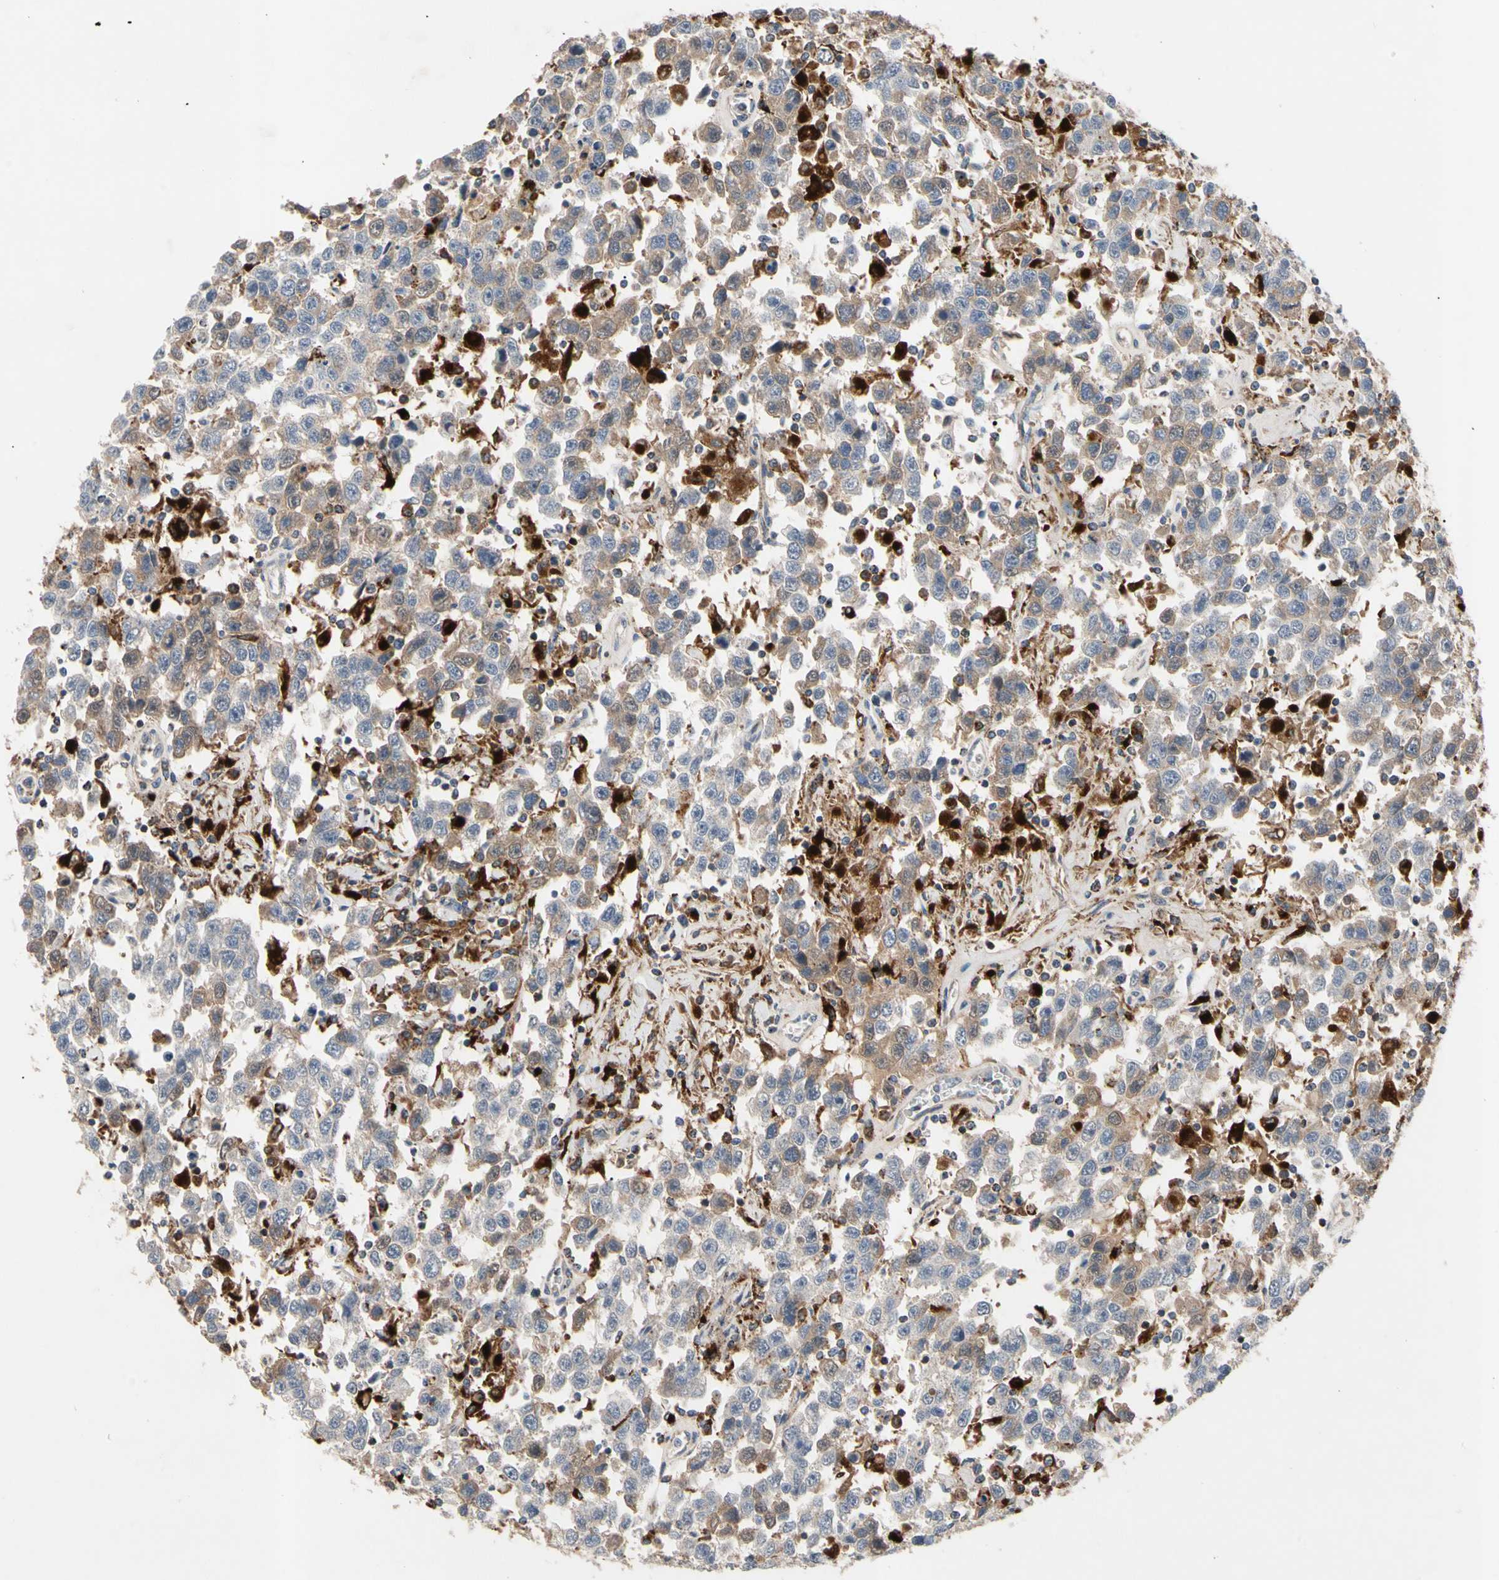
{"staining": {"intensity": "weak", "quantity": "25%-75%", "location": "cytoplasmic/membranous"}, "tissue": "testis cancer", "cell_type": "Tumor cells", "image_type": "cancer", "snomed": [{"axis": "morphology", "description": "Seminoma, NOS"}, {"axis": "topography", "description": "Testis"}], "caption": "Immunohistochemistry (IHC) of seminoma (testis) reveals low levels of weak cytoplasmic/membranous staining in approximately 25%-75% of tumor cells.", "gene": "ADA2", "patient": {"sex": "male", "age": 41}}